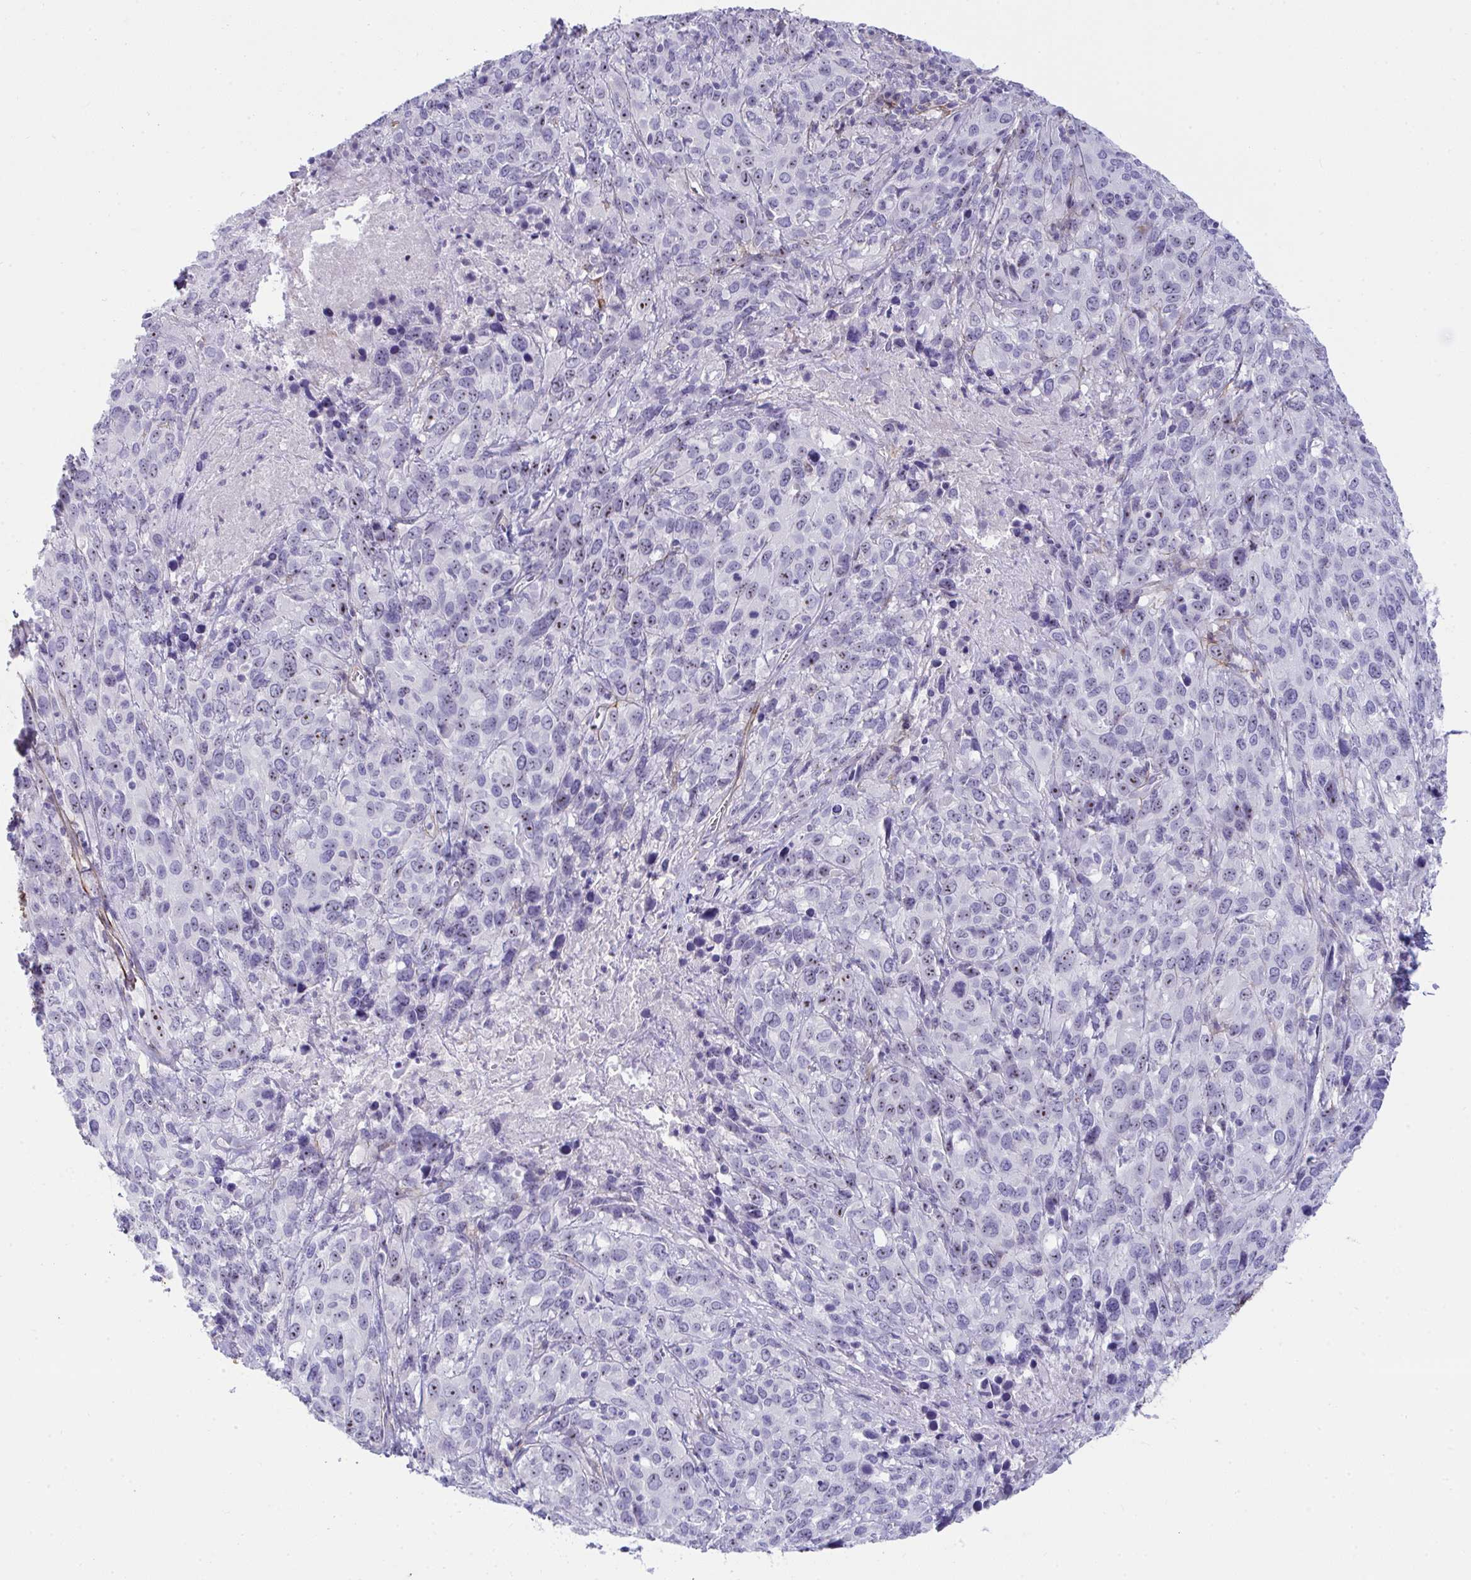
{"staining": {"intensity": "negative", "quantity": "none", "location": "none"}, "tissue": "cervical cancer", "cell_type": "Tumor cells", "image_type": "cancer", "snomed": [{"axis": "morphology", "description": "Normal tissue, NOS"}, {"axis": "morphology", "description": "Squamous cell carcinoma, NOS"}, {"axis": "topography", "description": "Cervix"}], "caption": "Tumor cells are negative for protein expression in human cervical squamous cell carcinoma. The staining is performed using DAB brown chromogen with nuclei counter-stained in using hematoxylin.", "gene": "LHFPL6", "patient": {"sex": "female", "age": 51}}